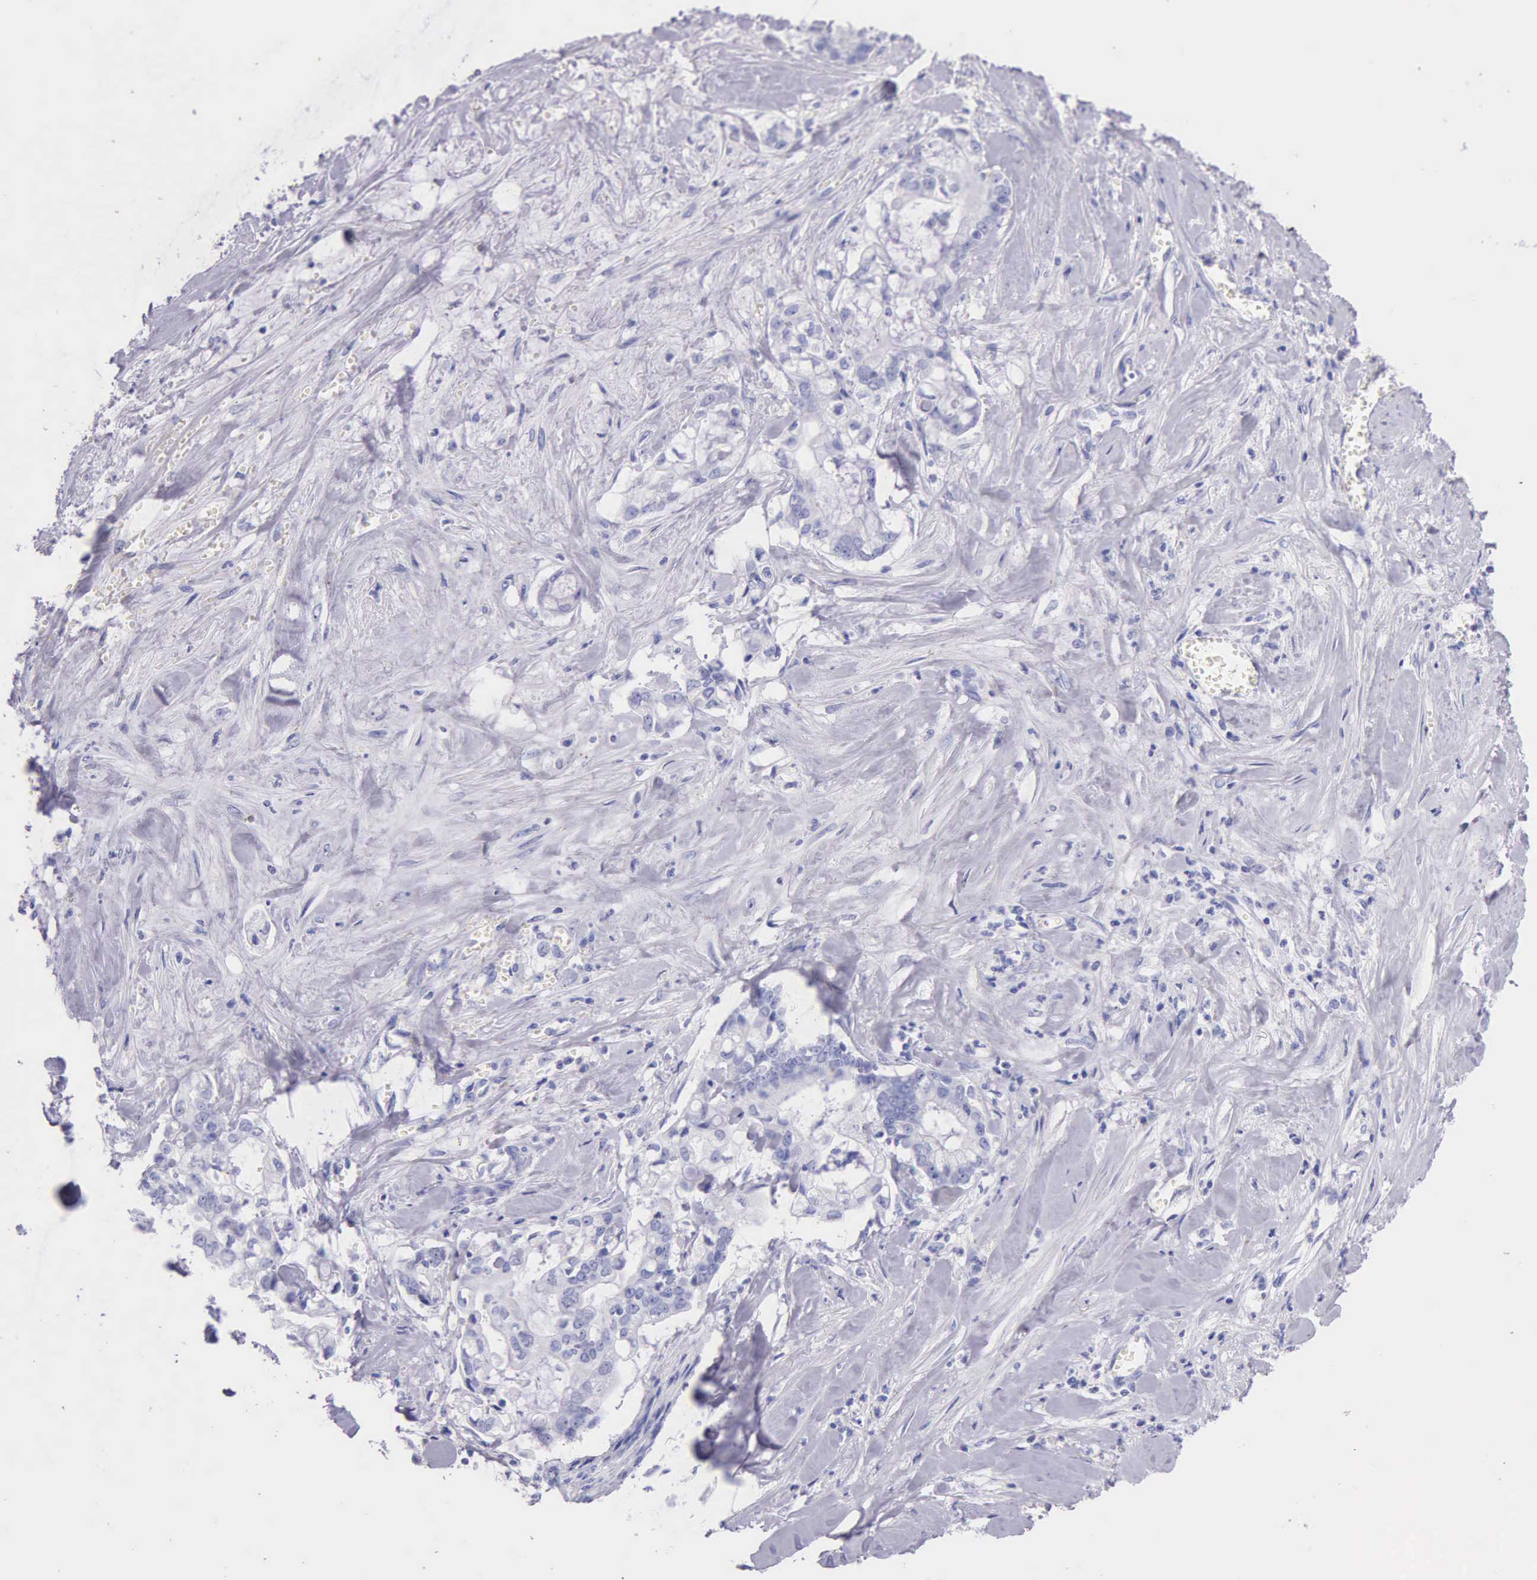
{"staining": {"intensity": "negative", "quantity": "none", "location": "none"}, "tissue": "liver cancer", "cell_type": "Tumor cells", "image_type": "cancer", "snomed": [{"axis": "morphology", "description": "Cholangiocarcinoma"}, {"axis": "topography", "description": "Liver"}], "caption": "Immunohistochemical staining of human cholangiocarcinoma (liver) reveals no significant staining in tumor cells. The staining is performed using DAB (3,3'-diaminobenzidine) brown chromogen with nuclei counter-stained in using hematoxylin.", "gene": "KLK3", "patient": {"sex": "male", "age": 57}}